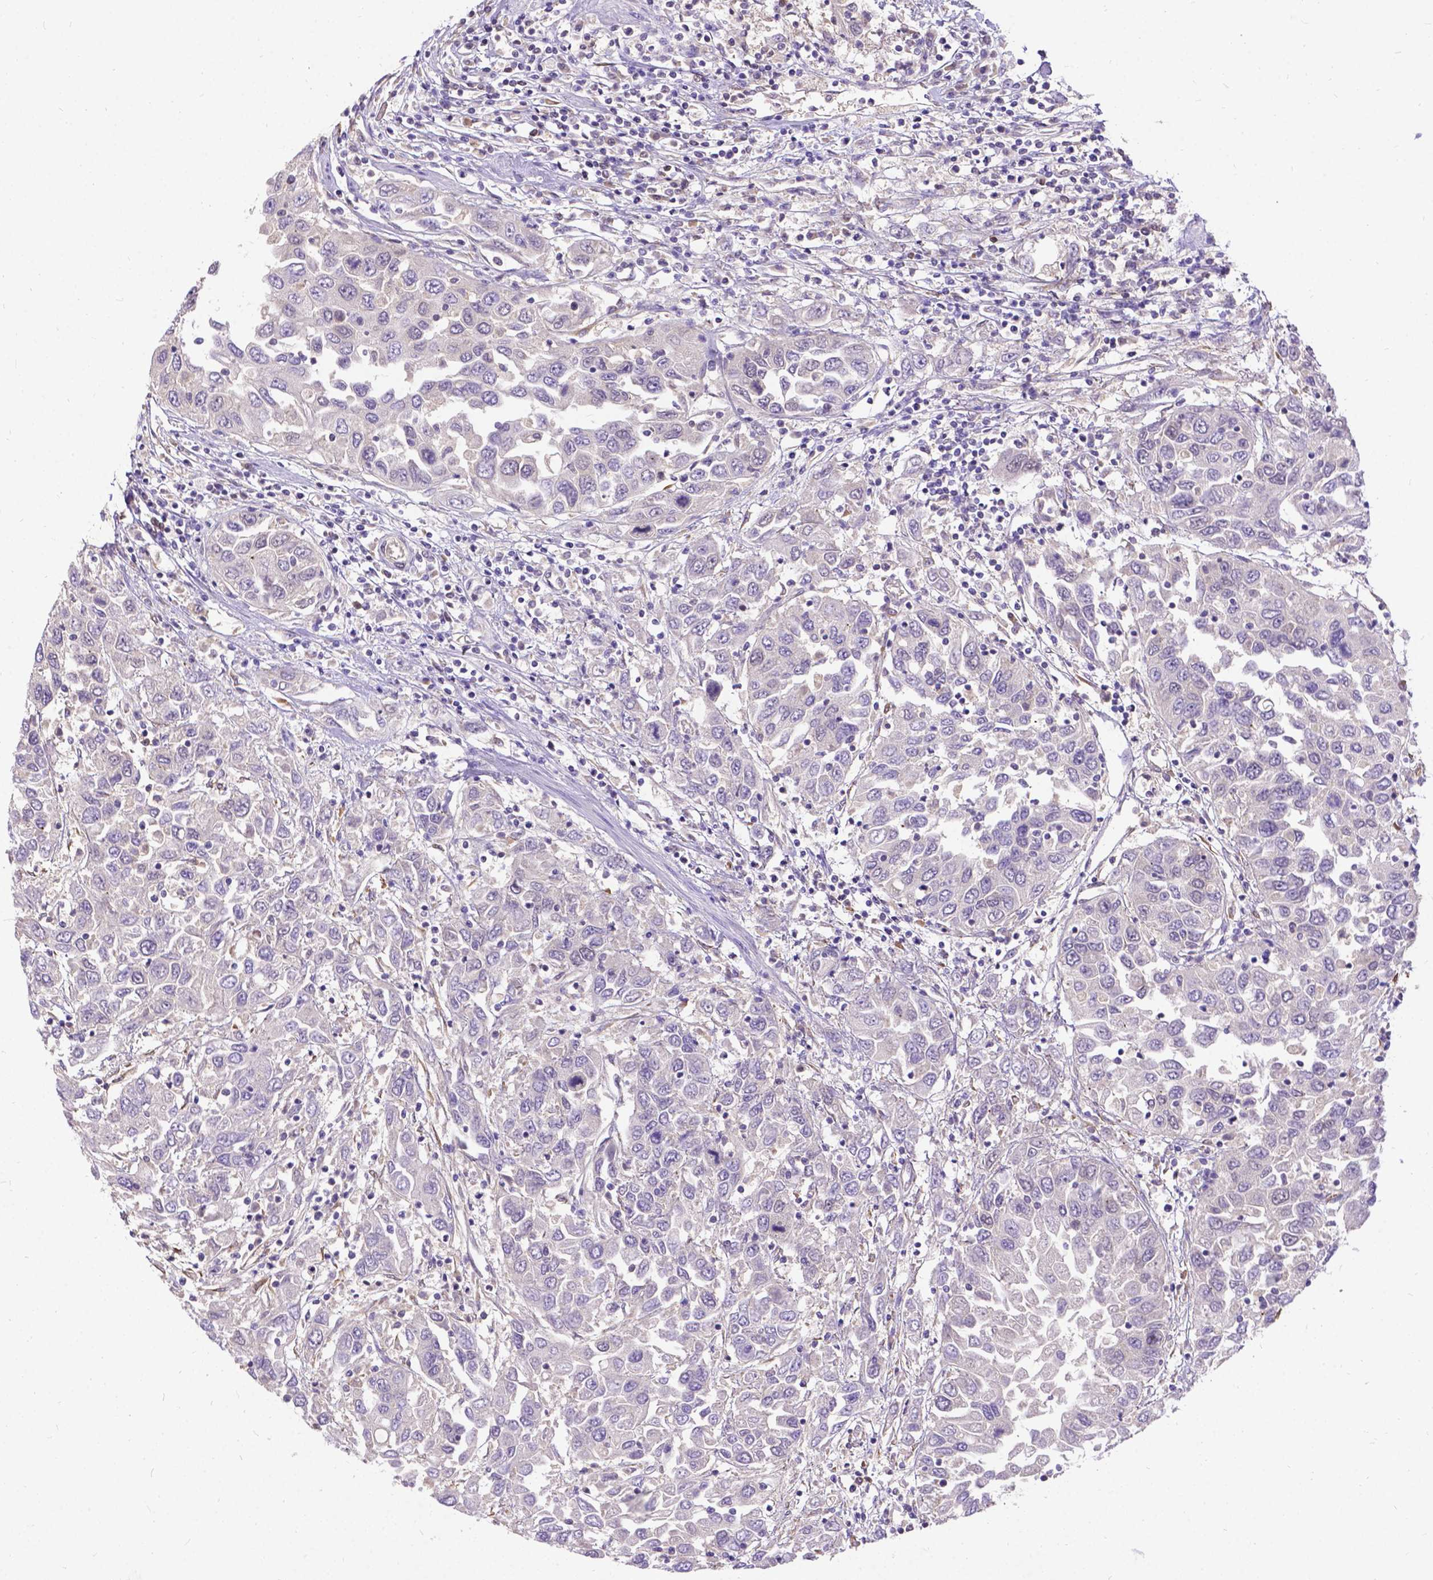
{"staining": {"intensity": "negative", "quantity": "none", "location": "none"}, "tissue": "urothelial cancer", "cell_type": "Tumor cells", "image_type": "cancer", "snomed": [{"axis": "morphology", "description": "Urothelial carcinoma, High grade"}, {"axis": "topography", "description": "Urinary bladder"}], "caption": "DAB (3,3'-diaminobenzidine) immunohistochemical staining of human urothelial cancer displays no significant staining in tumor cells. Brightfield microscopy of IHC stained with DAB (brown) and hematoxylin (blue), captured at high magnification.", "gene": "DENND6A", "patient": {"sex": "male", "age": 76}}